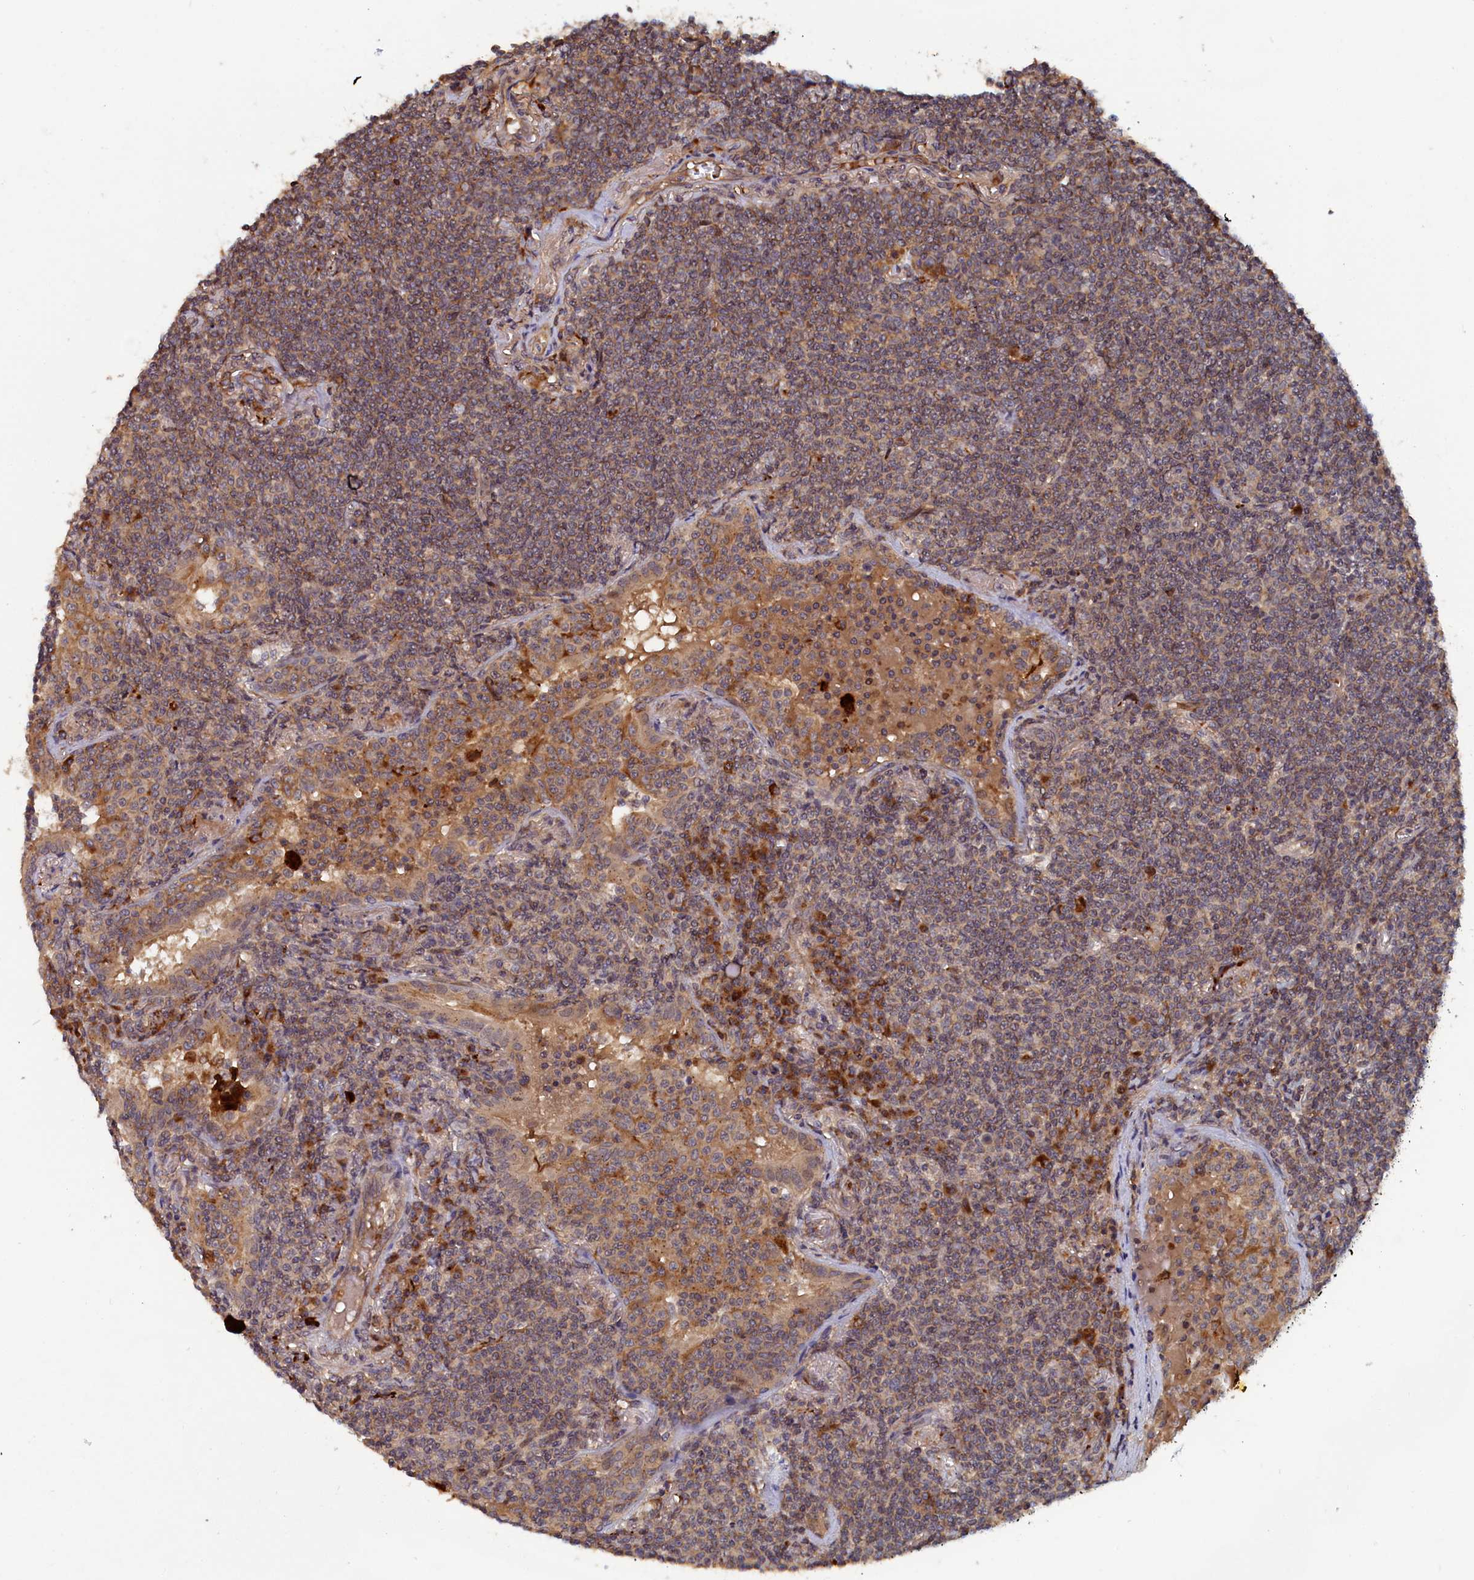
{"staining": {"intensity": "weak", "quantity": "25%-75%", "location": "cytoplasmic/membranous"}, "tissue": "lymphoma", "cell_type": "Tumor cells", "image_type": "cancer", "snomed": [{"axis": "morphology", "description": "Malignant lymphoma, non-Hodgkin's type, Low grade"}, {"axis": "topography", "description": "Lung"}], "caption": "Tumor cells exhibit low levels of weak cytoplasmic/membranous positivity in about 25%-75% of cells in human lymphoma.", "gene": "TRAPPC2L", "patient": {"sex": "female", "age": 71}}